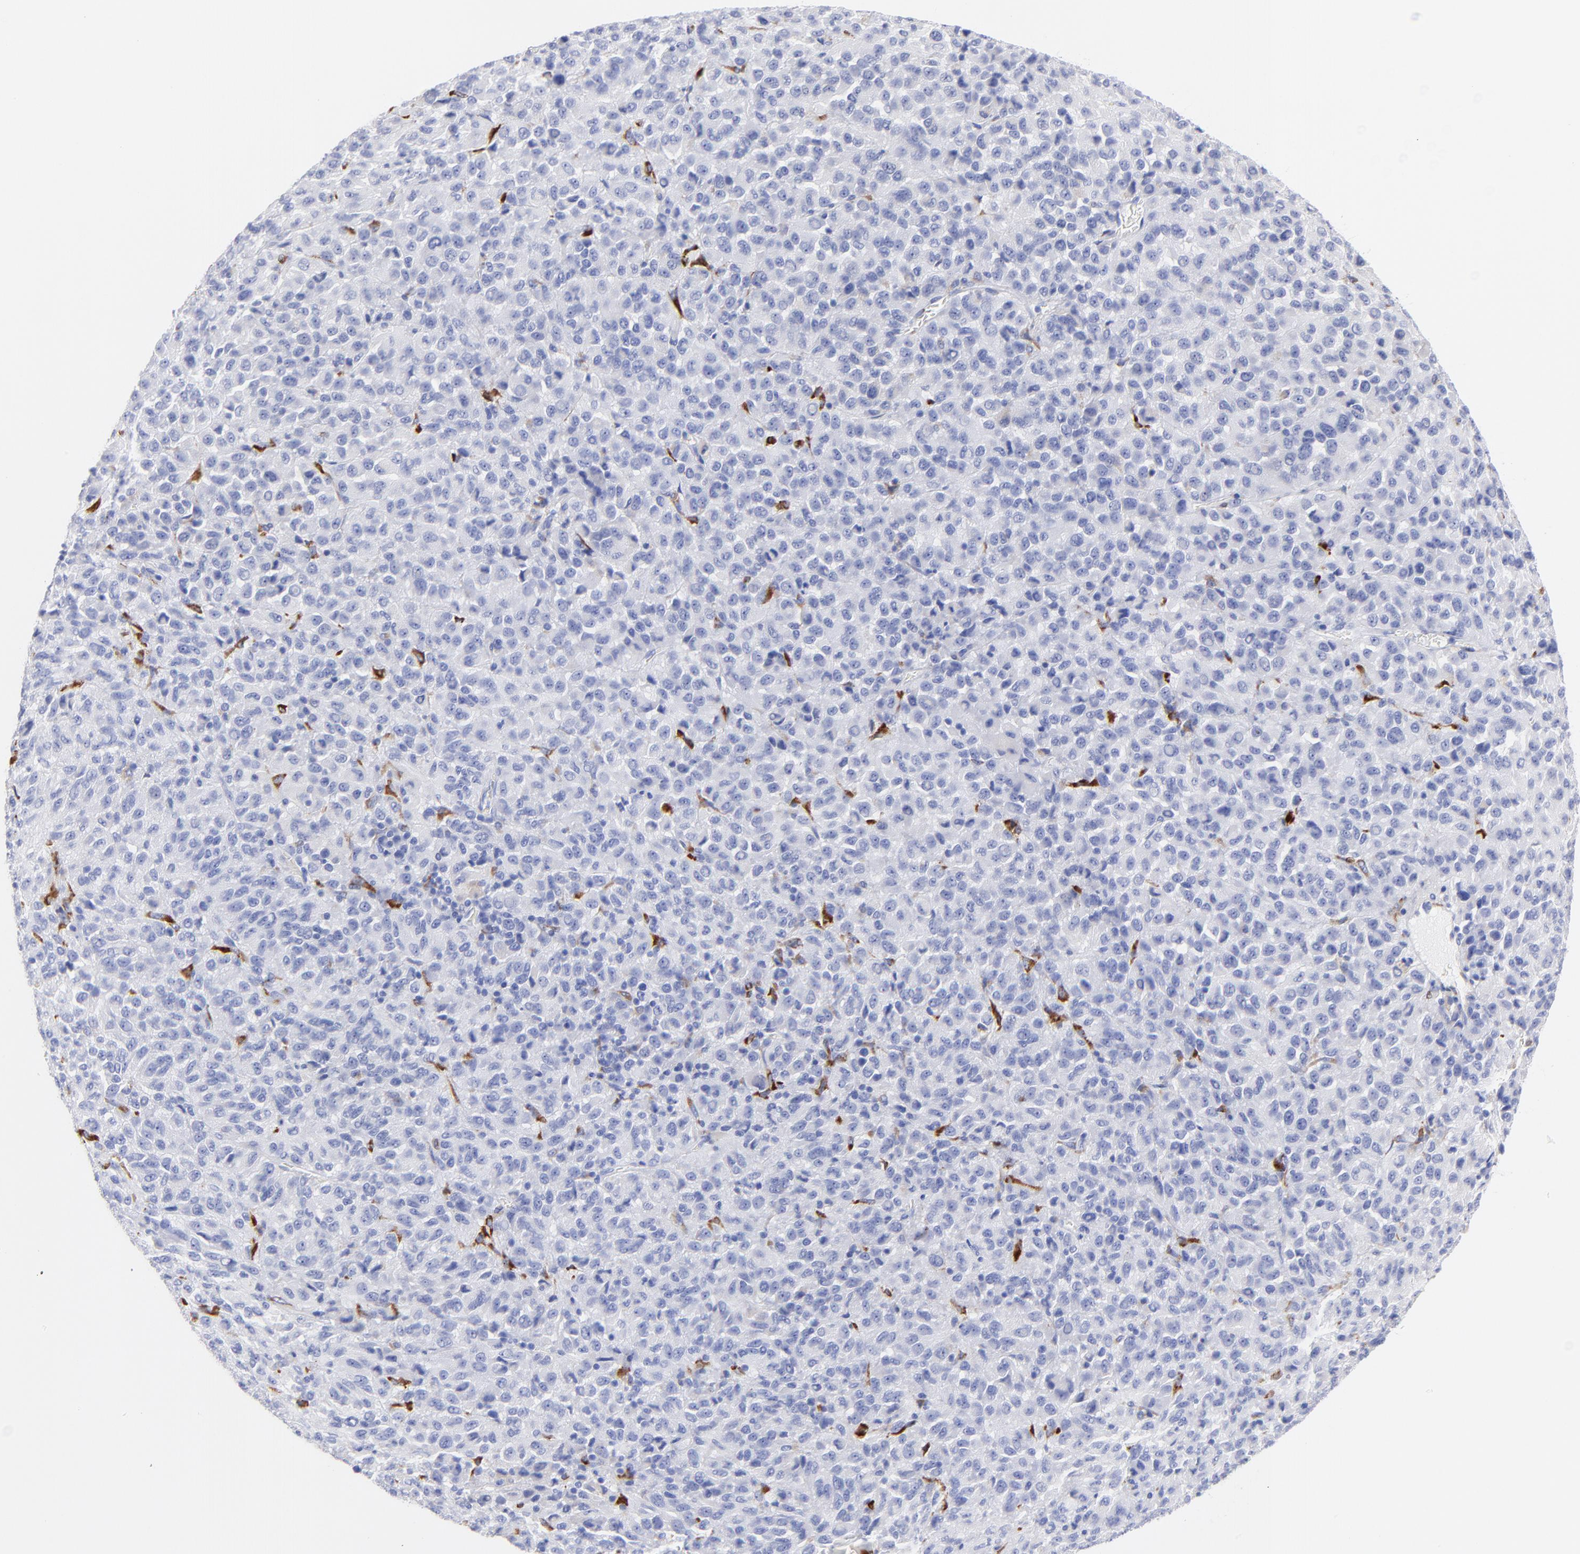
{"staining": {"intensity": "negative", "quantity": "none", "location": "none"}, "tissue": "melanoma", "cell_type": "Tumor cells", "image_type": "cancer", "snomed": [{"axis": "morphology", "description": "Malignant melanoma, Metastatic site"}, {"axis": "topography", "description": "Lung"}], "caption": "Malignant melanoma (metastatic site) was stained to show a protein in brown. There is no significant staining in tumor cells.", "gene": "C1QTNF6", "patient": {"sex": "male", "age": 64}}